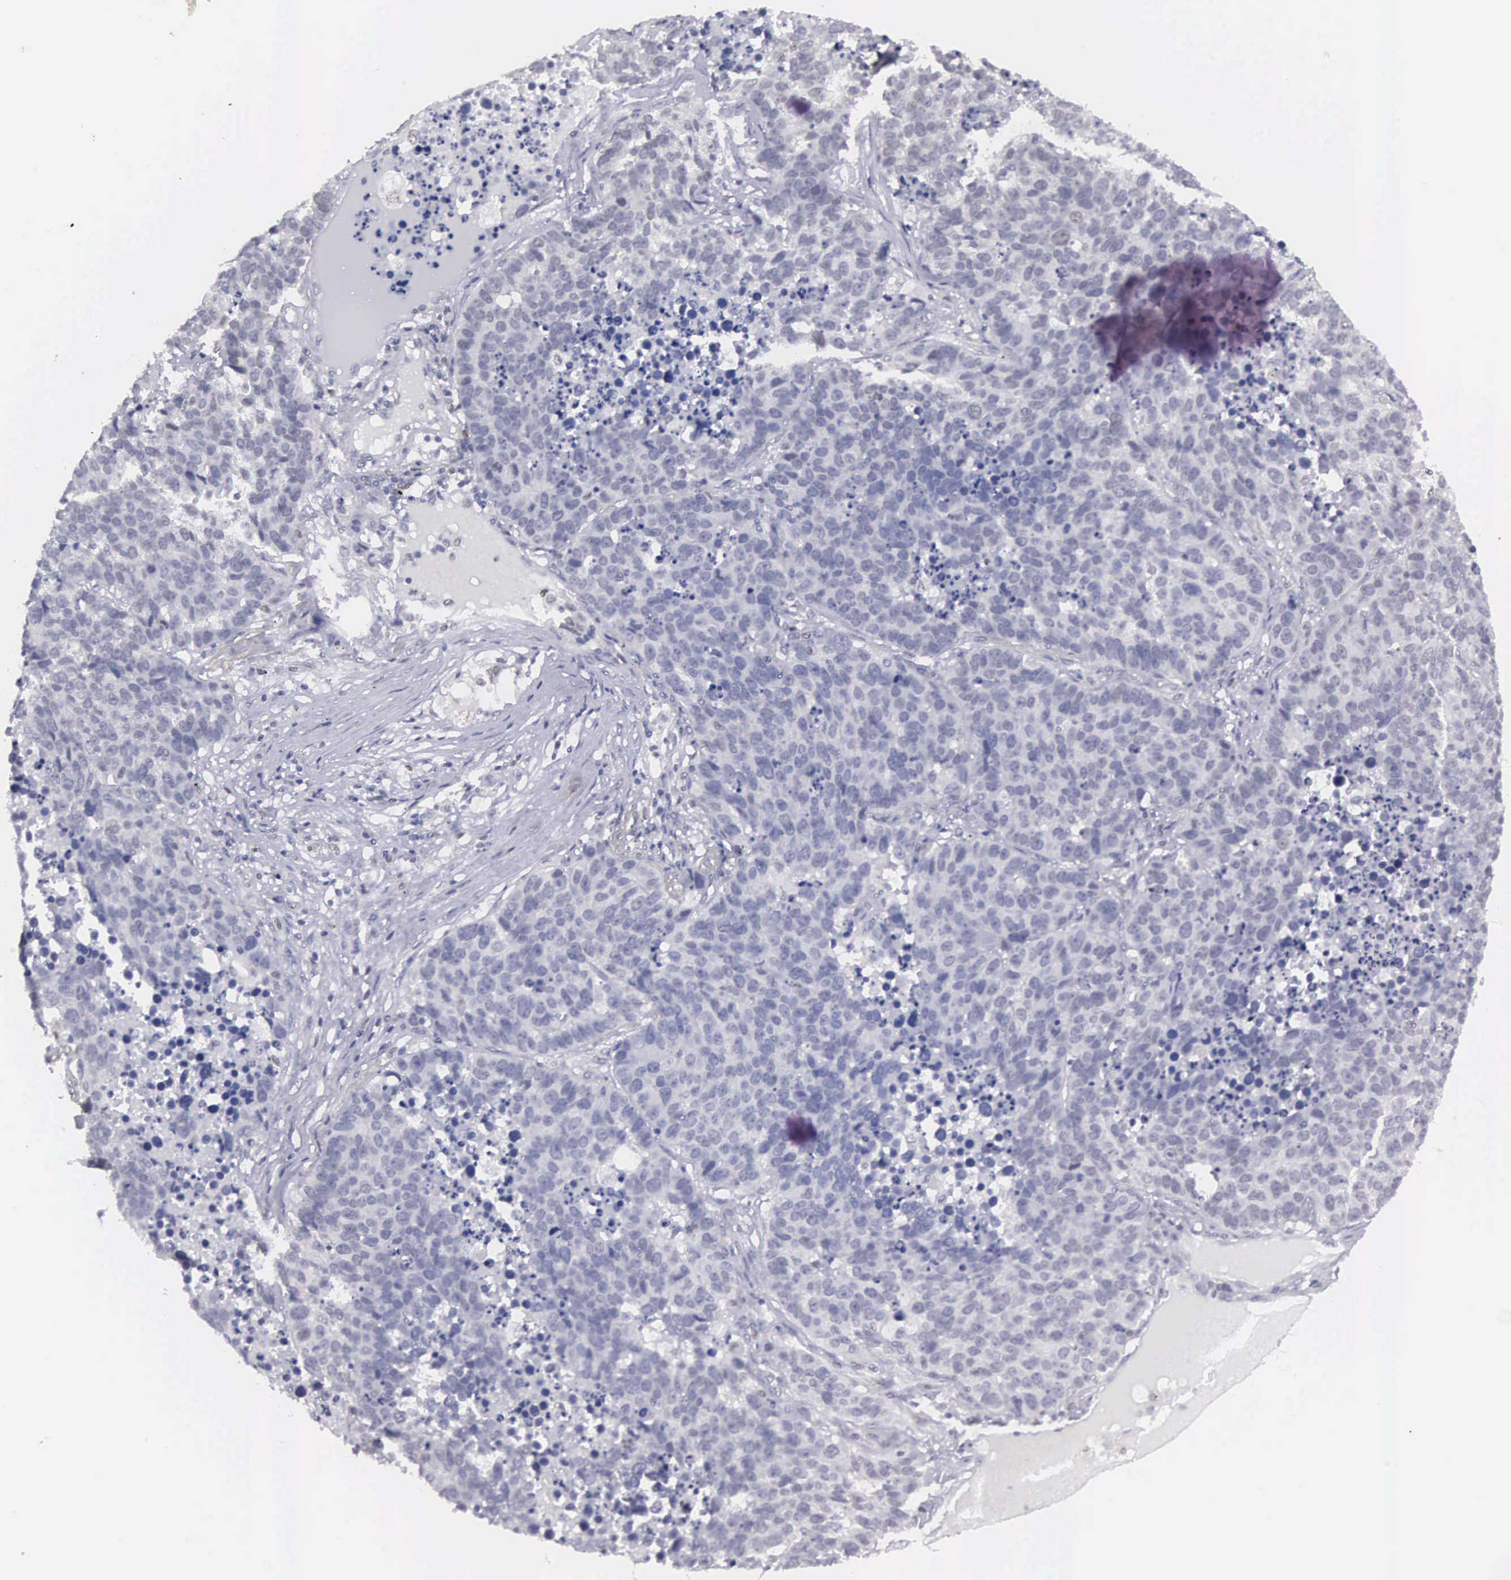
{"staining": {"intensity": "negative", "quantity": "none", "location": "none"}, "tissue": "lung cancer", "cell_type": "Tumor cells", "image_type": "cancer", "snomed": [{"axis": "morphology", "description": "Carcinoid, malignant, NOS"}, {"axis": "topography", "description": "Lung"}], "caption": "An immunohistochemistry (IHC) micrograph of lung cancer is shown. There is no staining in tumor cells of lung cancer.", "gene": "ETV6", "patient": {"sex": "male", "age": 60}}